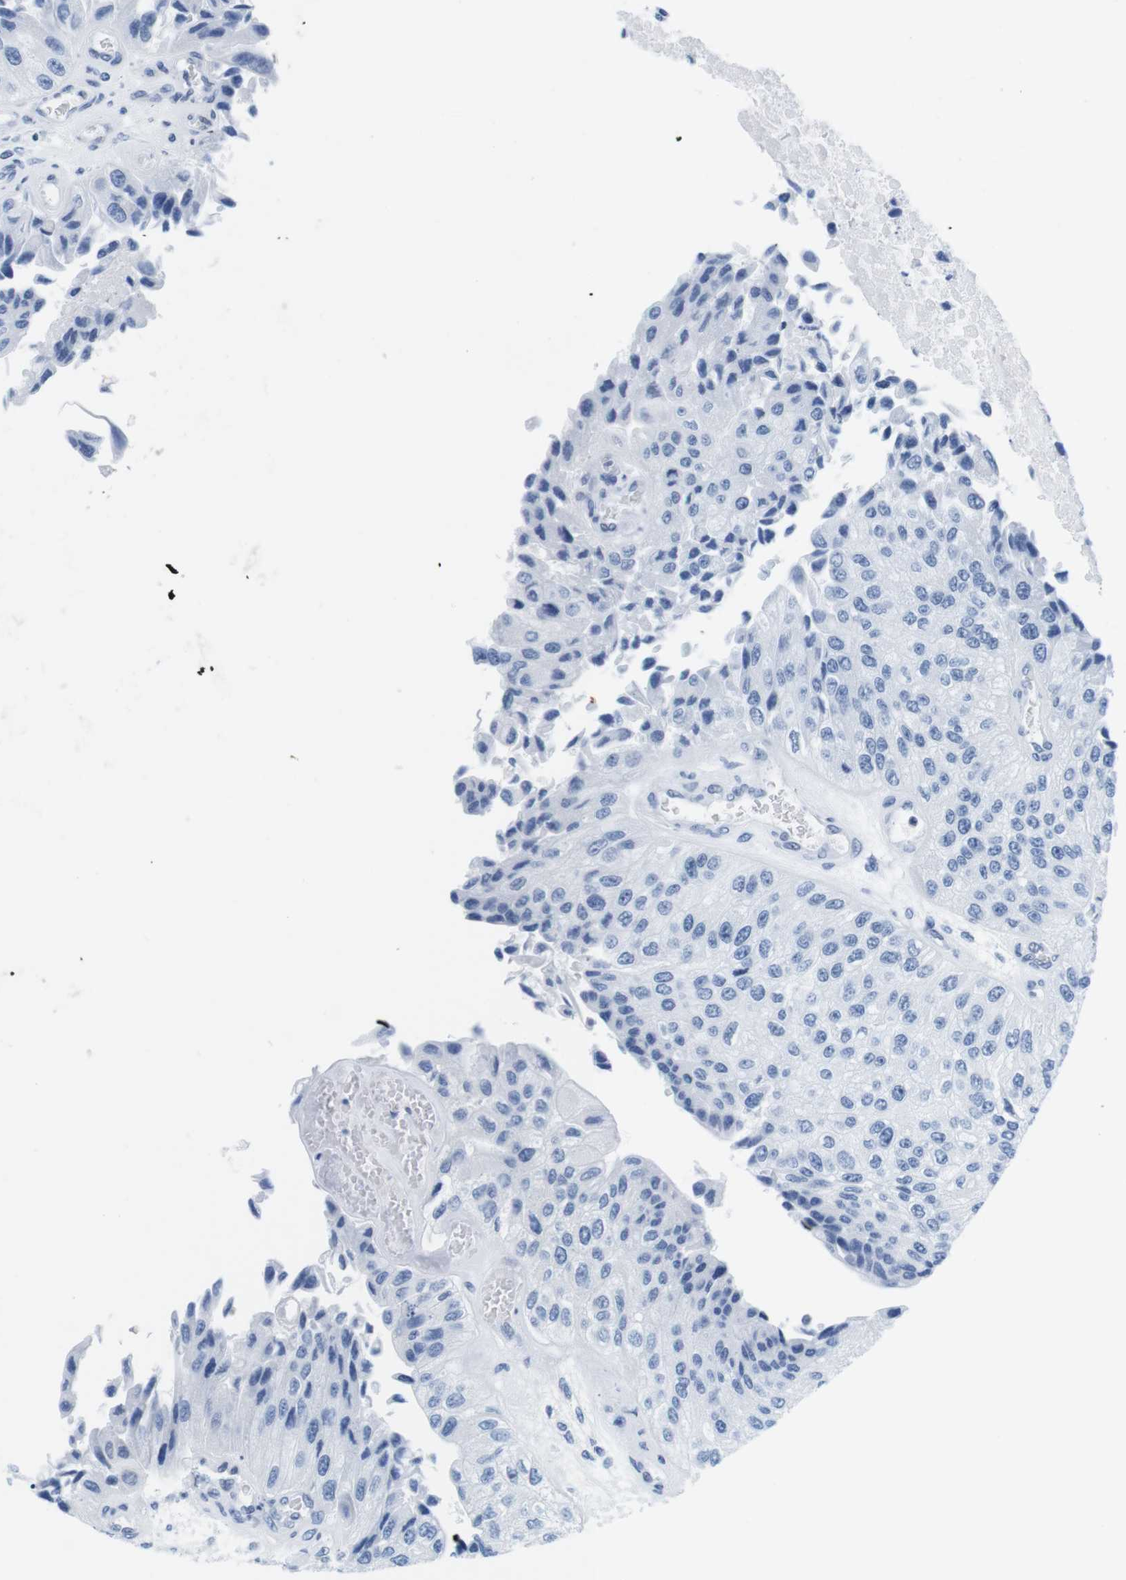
{"staining": {"intensity": "negative", "quantity": "none", "location": "none"}, "tissue": "urothelial cancer", "cell_type": "Tumor cells", "image_type": "cancer", "snomed": [{"axis": "morphology", "description": "Urothelial carcinoma, High grade"}, {"axis": "topography", "description": "Kidney"}, {"axis": "topography", "description": "Urinary bladder"}], "caption": "DAB (3,3'-diaminobenzidine) immunohistochemical staining of urothelial cancer exhibits no significant expression in tumor cells. Brightfield microscopy of immunohistochemistry stained with DAB (brown) and hematoxylin (blue), captured at high magnification.", "gene": "IFI16", "patient": {"sex": "male", "age": 77}}